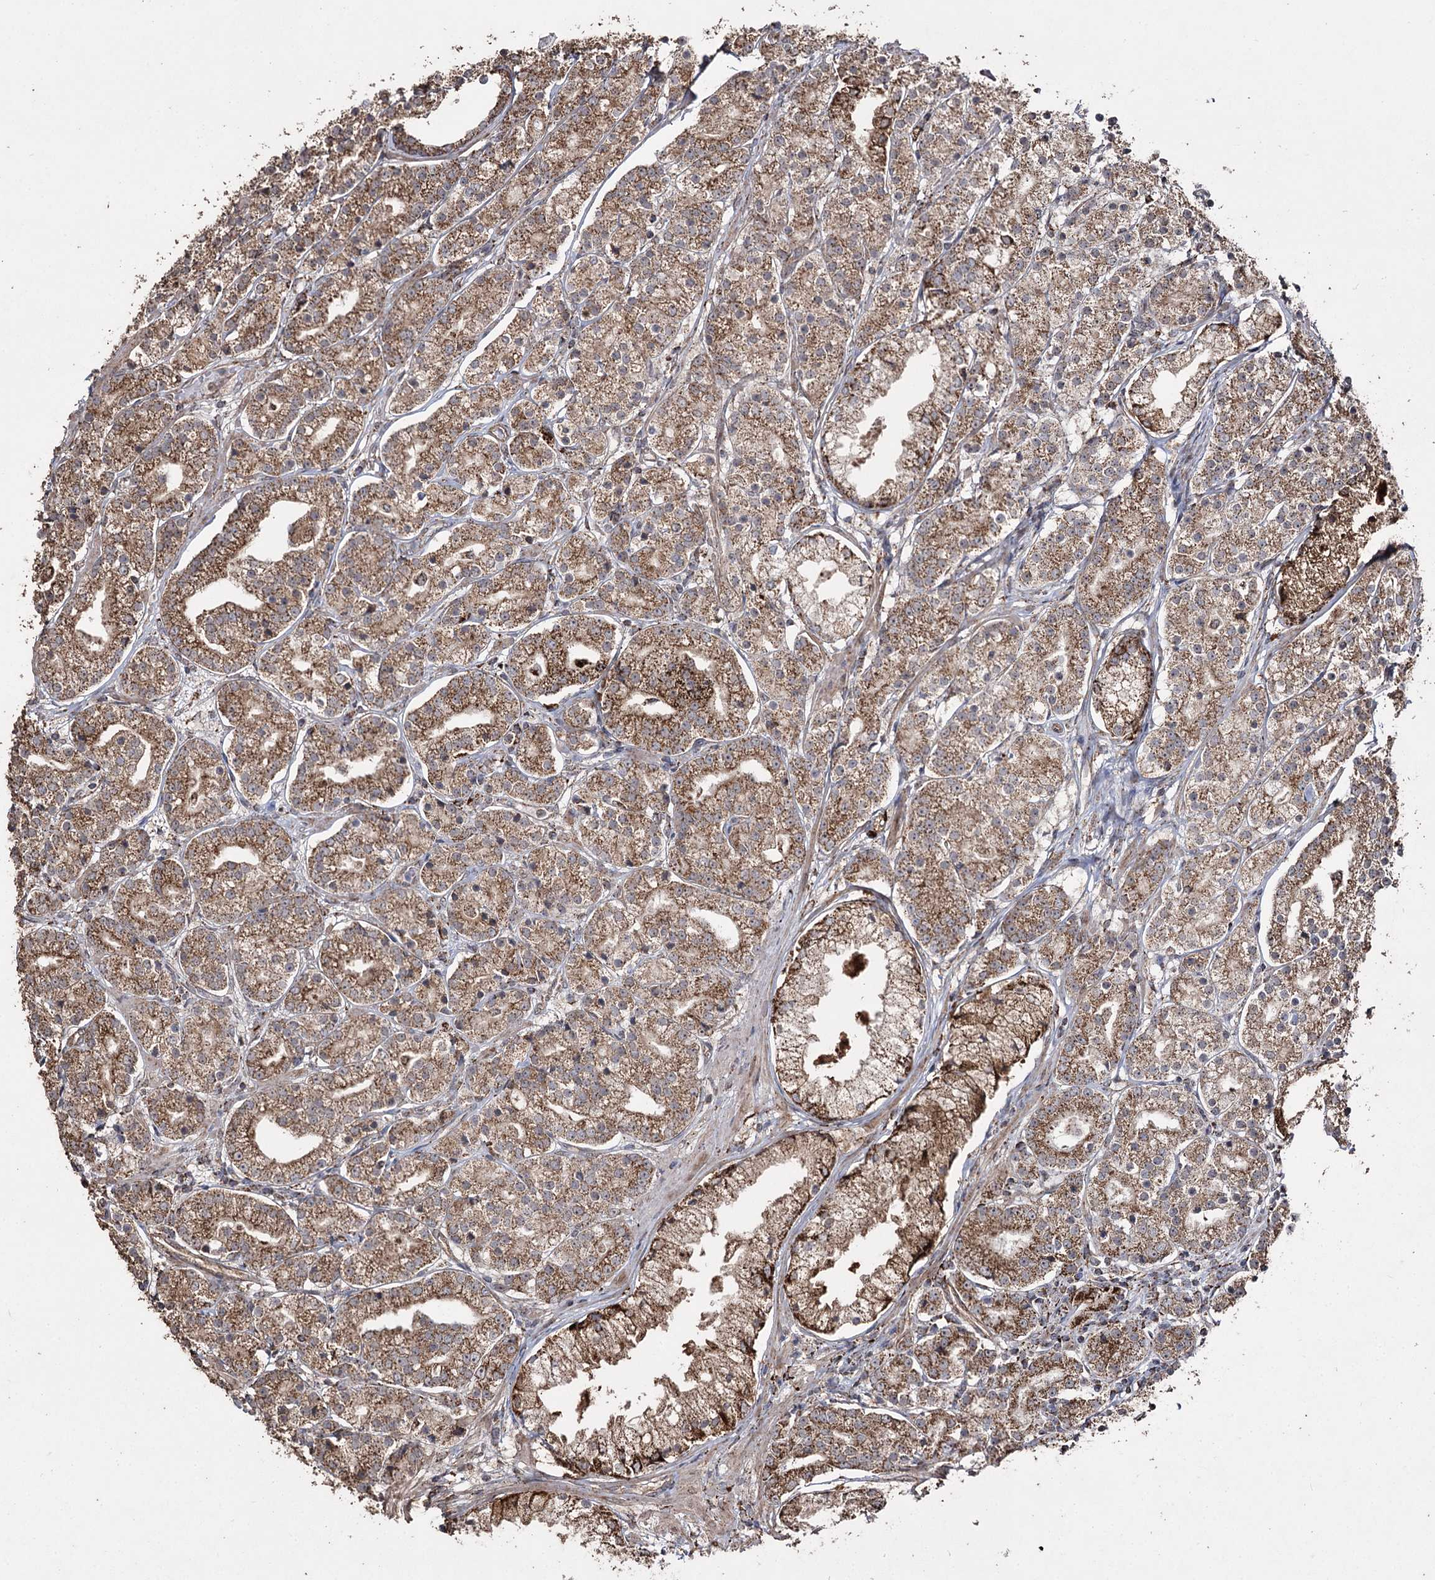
{"staining": {"intensity": "moderate", "quantity": ">75%", "location": "cytoplasmic/membranous"}, "tissue": "prostate cancer", "cell_type": "Tumor cells", "image_type": "cancer", "snomed": [{"axis": "morphology", "description": "Adenocarcinoma, High grade"}, {"axis": "topography", "description": "Prostate"}], "caption": "Protein staining of prostate cancer (high-grade adenocarcinoma) tissue shows moderate cytoplasmic/membranous expression in about >75% of tumor cells.", "gene": "SLF2", "patient": {"sex": "male", "age": 69}}